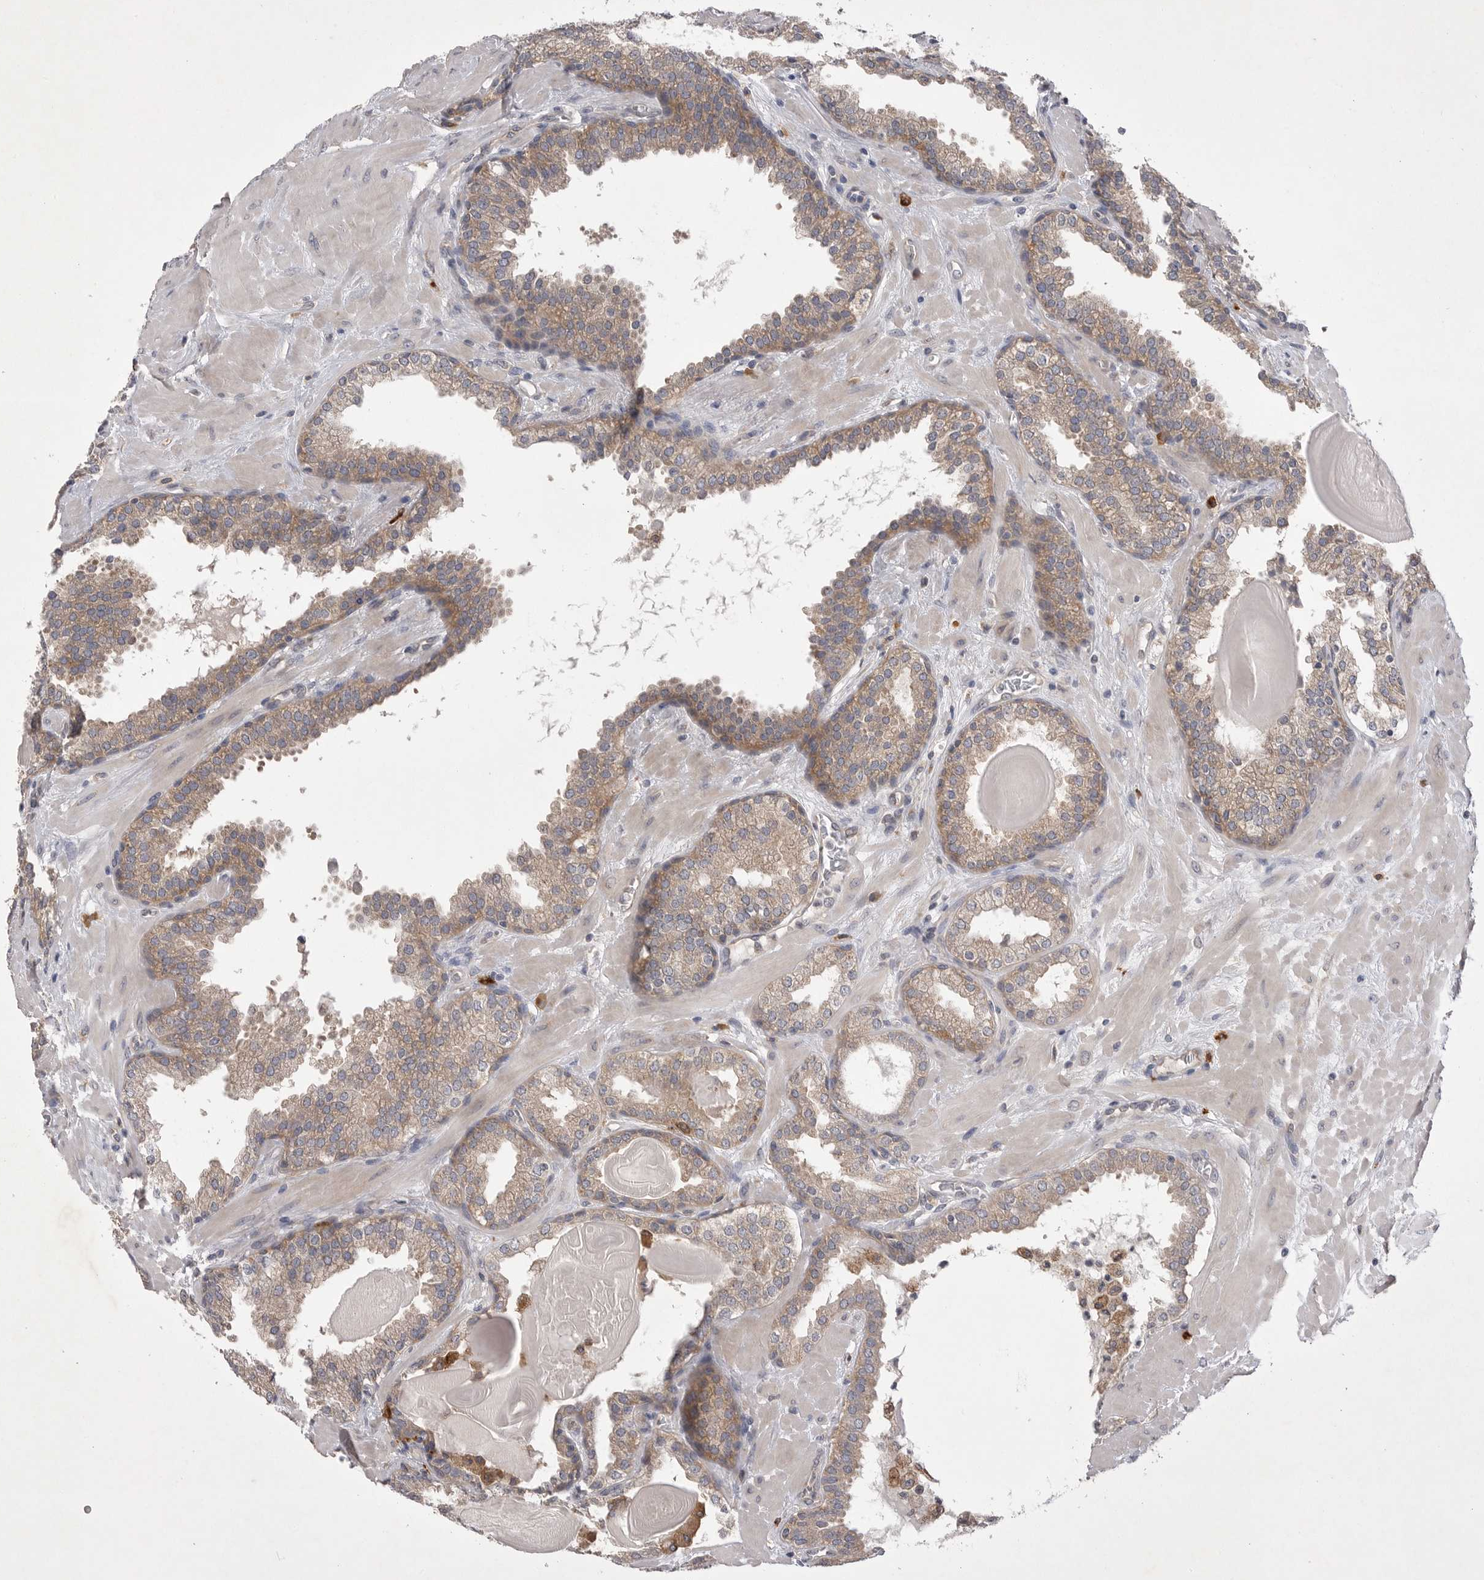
{"staining": {"intensity": "weak", "quantity": ">75%", "location": "cytoplasmic/membranous"}, "tissue": "prostate", "cell_type": "Glandular cells", "image_type": "normal", "snomed": [{"axis": "morphology", "description": "Normal tissue, NOS"}, {"axis": "topography", "description": "Prostate"}], "caption": "Glandular cells show low levels of weak cytoplasmic/membranous positivity in about >75% of cells in benign prostate.", "gene": "VAC14", "patient": {"sex": "male", "age": 51}}